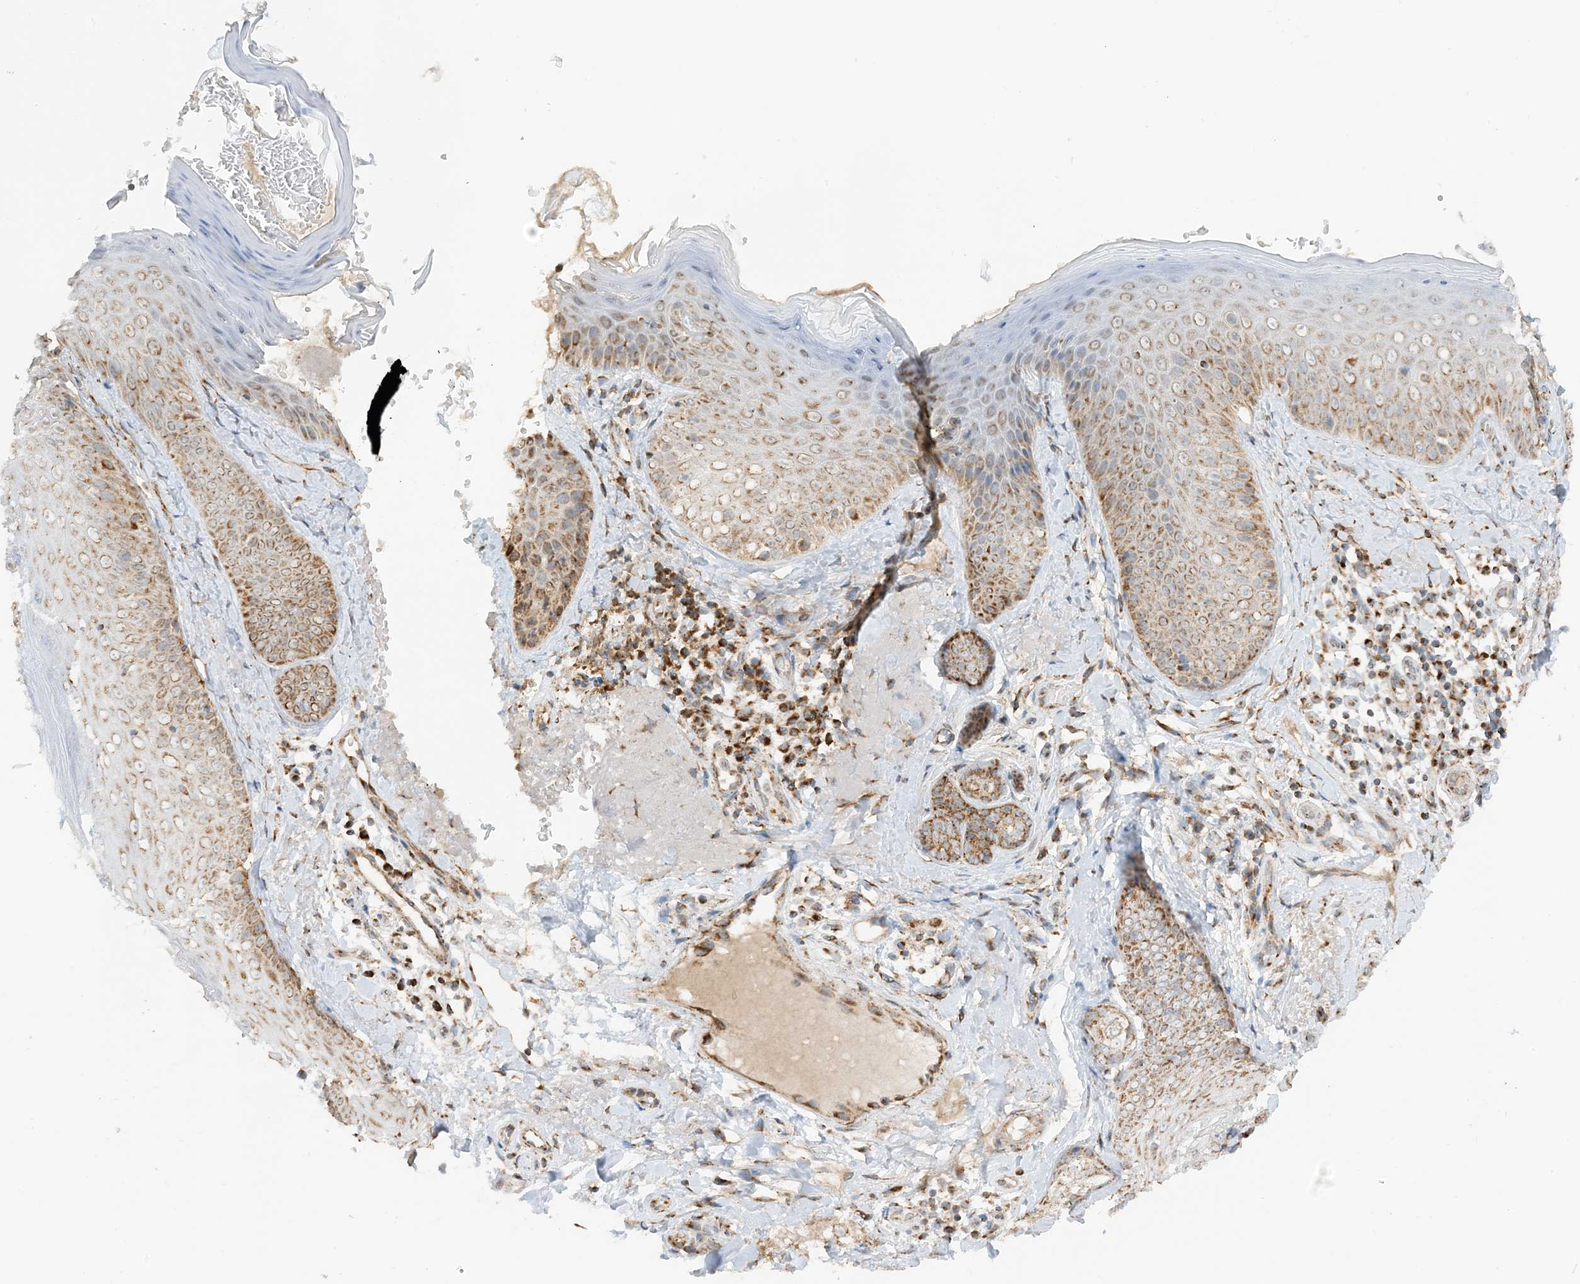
{"staining": {"intensity": "moderate", "quantity": ">75%", "location": "cytoplasmic/membranous"}, "tissue": "skin", "cell_type": "Fibroblasts", "image_type": "normal", "snomed": [{"axis": "morphology", "description": "Normal tissue, NOS"}, {"axis": "topography", "description": "Skin"}], "caption": "The photomicrograph reveals a brown stain indicating the presence of a protein in the cytoplasmic/membranous of fibroblasts in skin. Nuclei are stained in blue.", "gene": "SLC25A12", "patient": {"sex": "male", "age": 57}}